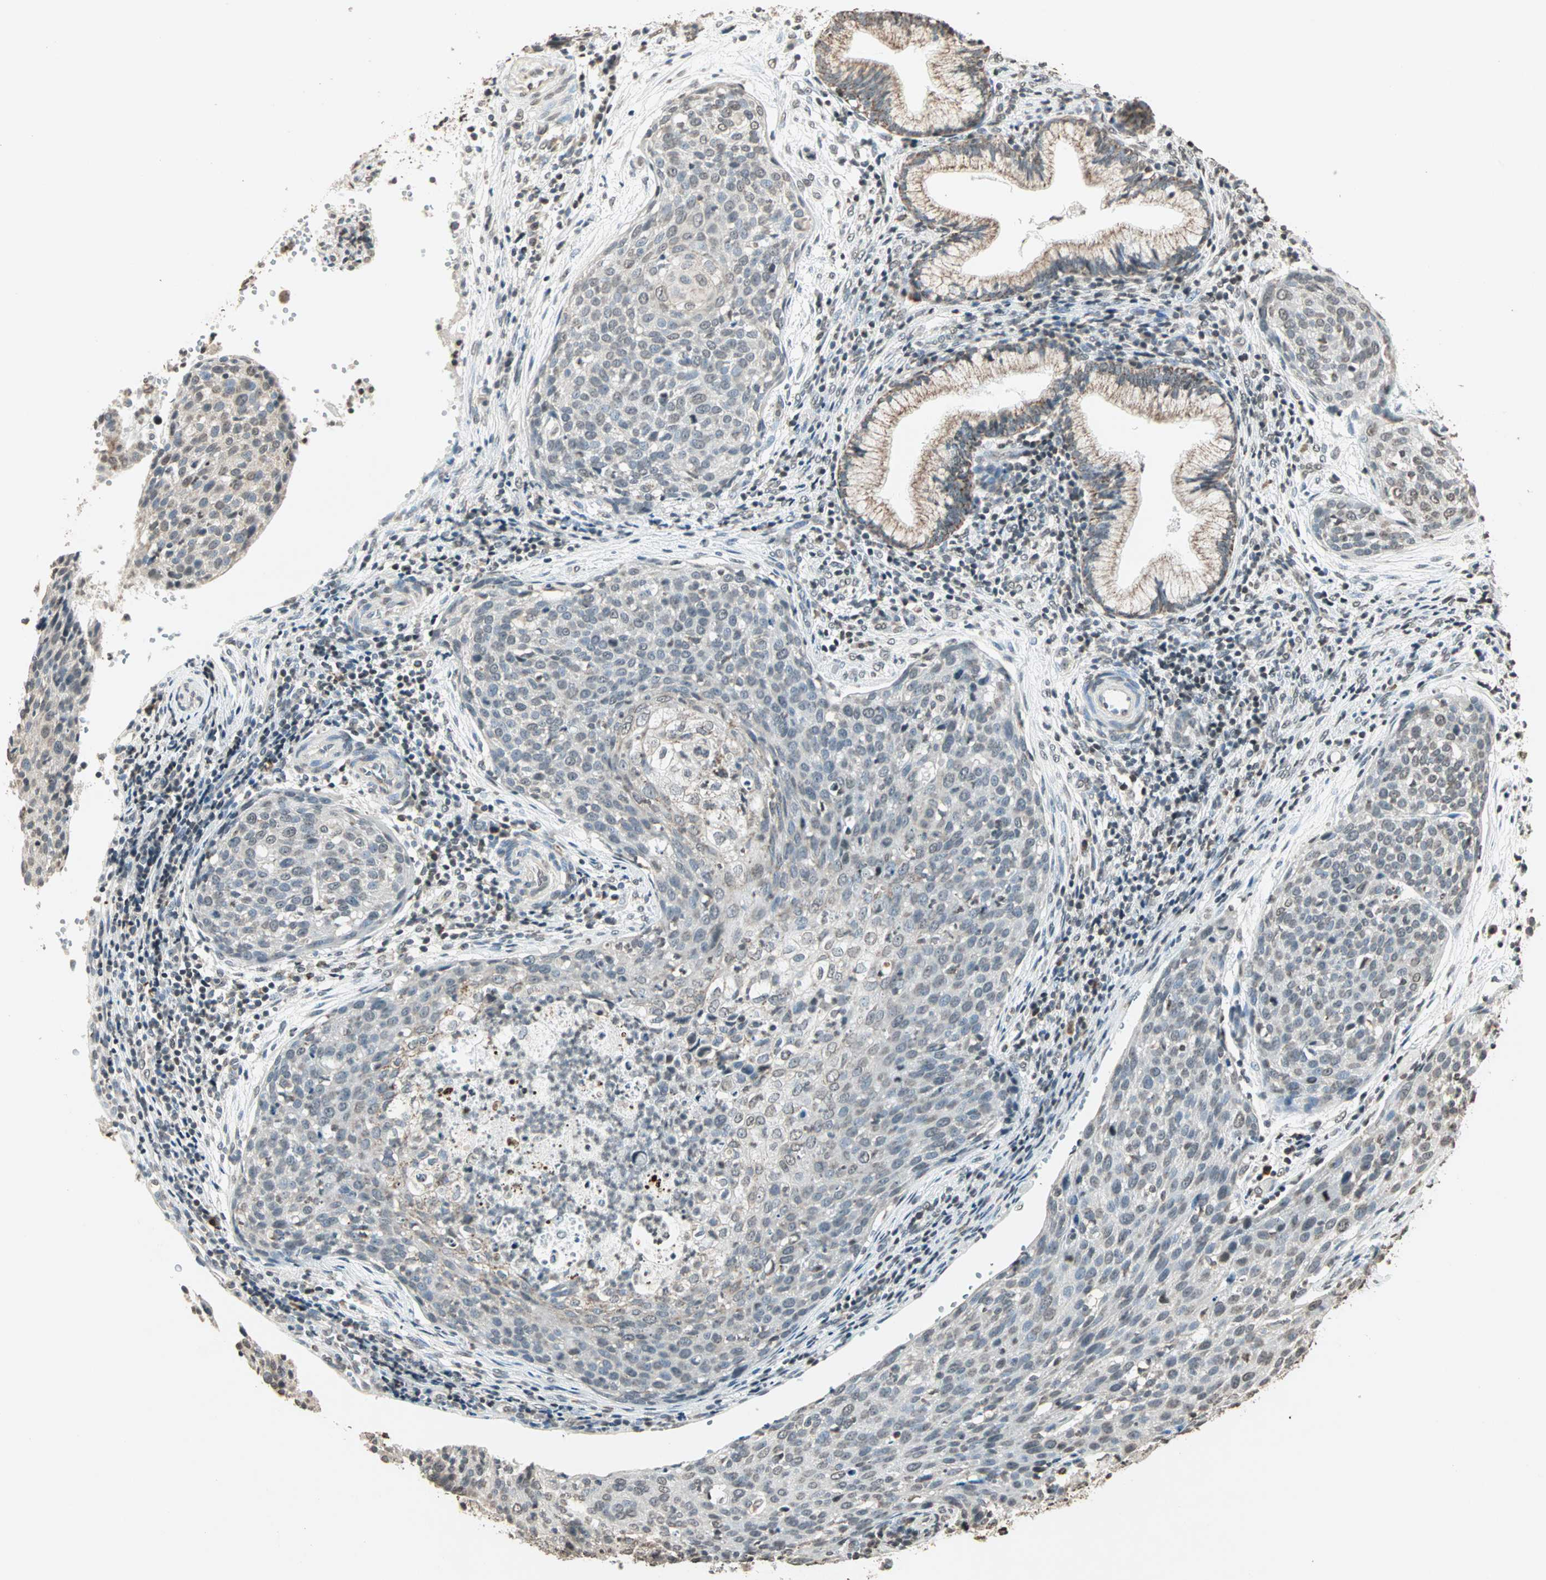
{"staining": {"intensity": "weak", "quantity": "<25%", "location": "cytoplasmic/membranous,nuclear"}, "tissue": "cervical cancer", "cell_type": "Tumor cells", "image_type": "cancer", "snomed": [{"axis": "morphology", "description": "Squamous cell carcinoma, NOS"}, {"axis": "topography", "description": "Cervix"}], "caption": "Squamous cell carcinoma (cervical) was stained to show a protein in brown. There is no significant expression in tumor cells. (DAB immunohistochemistry with hematoxylin counter stain).", "gene": "PRELID1", "patient": {"sex": "female", "age": 38}}